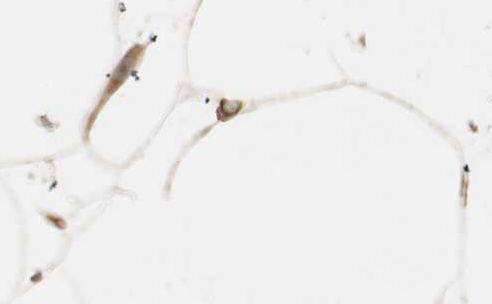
{"staining": {"intensity": "moderate", "quantity": ">75%", "location": "cytoplasmic/membranous"}, "tissue": "adipose tissue", "cell_type": "Adipocytes", "image_type": "normal", "snomed": [{"axis": "morphology", "description": "Normal tissue, NOS"}, {"axis": "morphology", "description": "Duct carcinoma"}, {"axis": "topography", "description": "Breast"}, {"axis": "topography", "description": "Adipose tissue"}], "caption": "Immunohistochemical staining of normal adipose tissue exhibits >75% levels of moderate cytoplasmic/membranous protein positivity in about >75% of adipocytes. The staining was performed using DAB, with brown indicating positive protein expression. Nuclei are stained blue with hematoxylin.", "gene": "TCP11L1", "patient": {"sex": "female", "age": 37}}